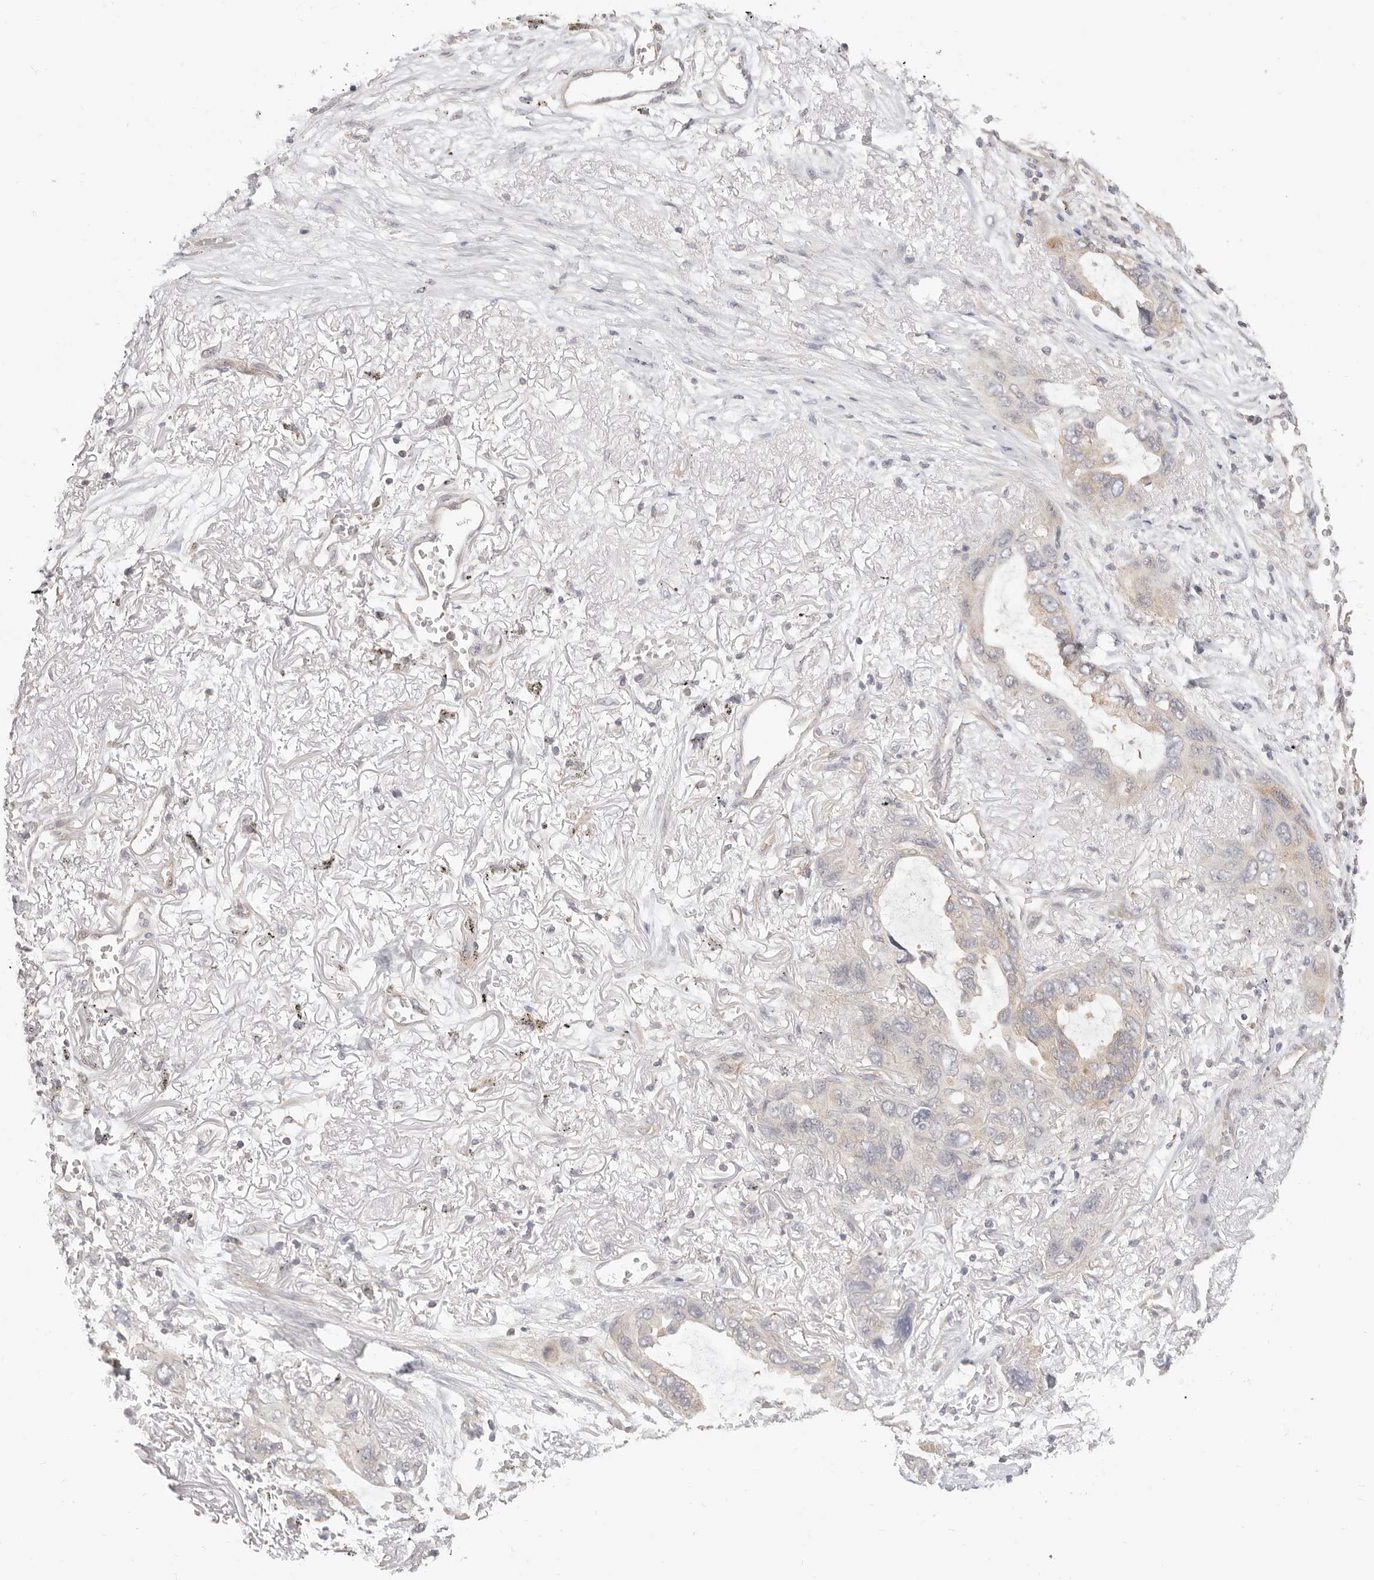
{"staining": {"intensity": "weak", "quantity": "<25%", "location": "cytoplasmic/membranous"}, "tissue": "lung cancer", "cell_type": "Tumor cells", "image_type": "cancer", "snomed": [{"axis": "morphology", "description": "Squamous cell carcinoma, NOS"}, {"axis": "topography", "description": "Lung"}], "caption": "A high-resolution image shows immunohistochemistry (IHC) staining of squamous cell carcinoma (lung), which shows no significant expression in tumor cells. The staining is performed using DAB brown chromogen with nuclei counter-stained in using hematoxylin.", "gene": "DTNBP1", "patient": {"sex": "female", "age": 73}}